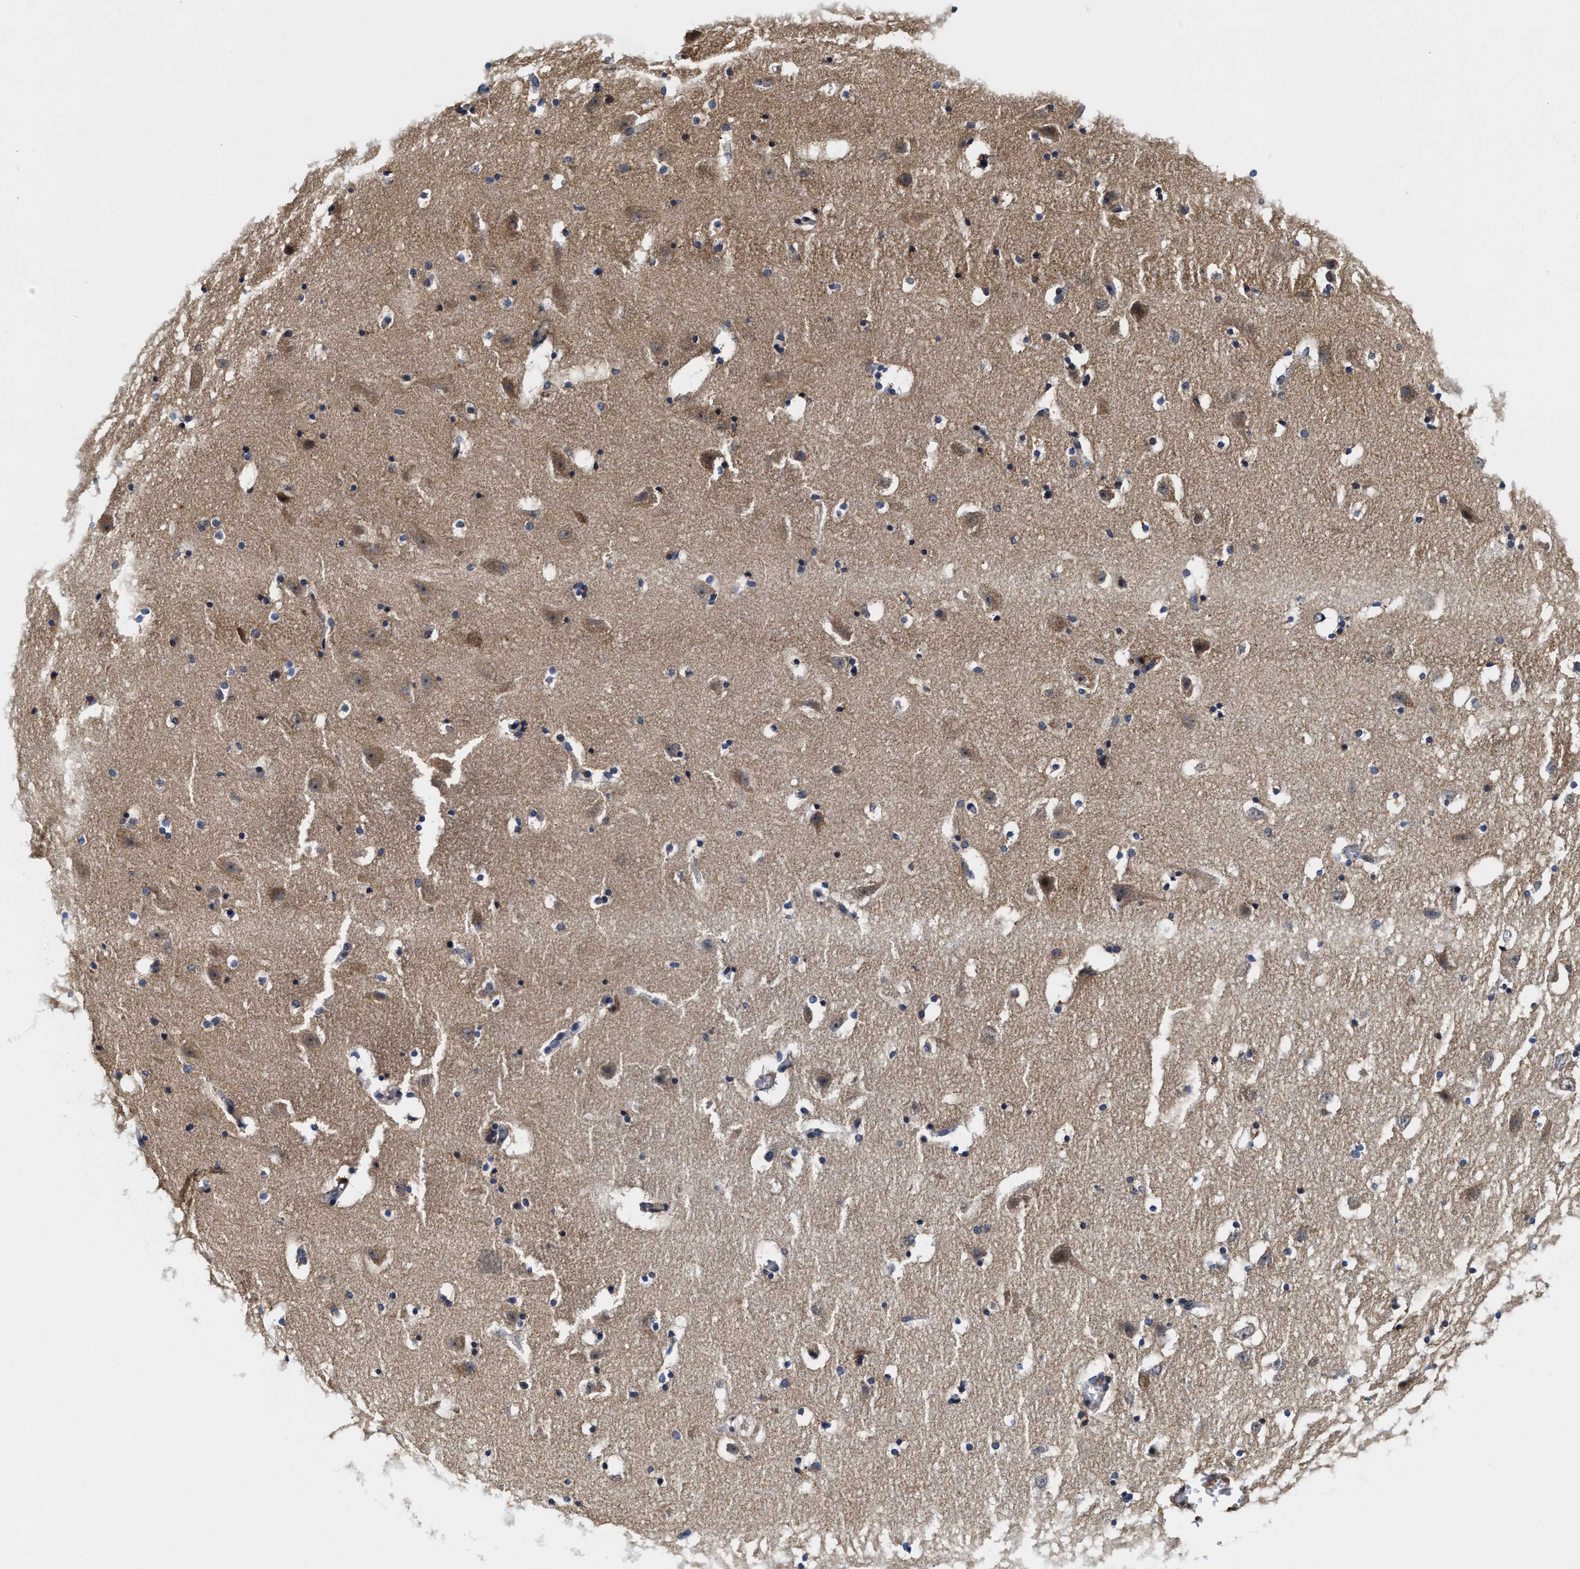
{"staining": {"intensity": "weak", "quantity": "25%-75%", "location": "cytoplasmic/membranous"}, "tissue": "hippocampus", "cell_type": "Glial cells", "image_type": "normal", "snomed": [{"axis": "morphology", "description": "Normal tissue, NOS"}, {"axis": "topography", "description": "Hippocampus"}], "caption": "Hippocampus stained with DAB (3,3'-diaminobenzidine) immunohistochemistry shows low levels of weak cytoplasmic/membranous positivity in approximately 25%-75% of glial cells.", "gene": "SCYL2", "patient": {"sex": "male", "age": 45}}